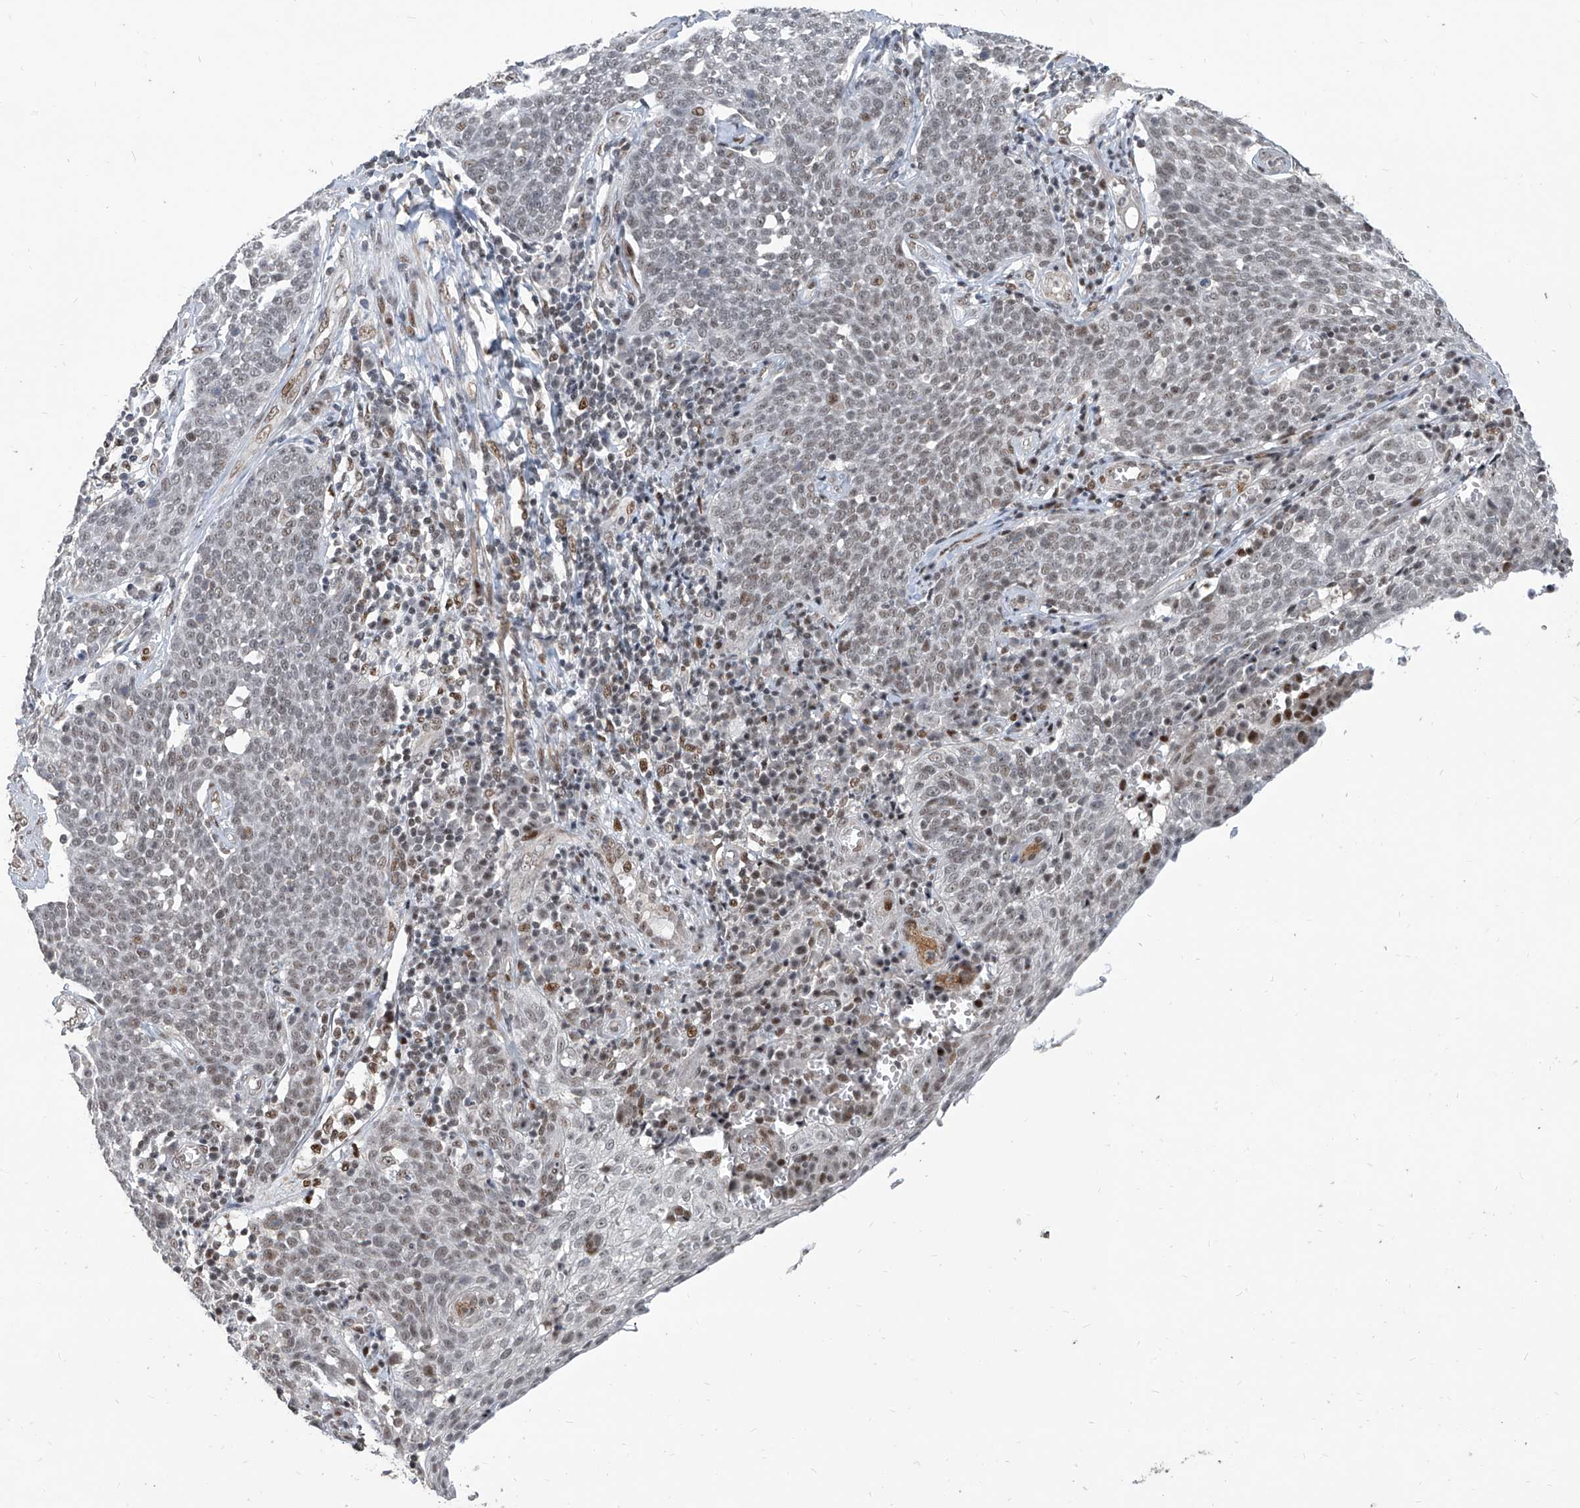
{"staining": {"intensity": "moderate", "quantity": "<25%", "location": "nuclear"}, "tissue": "cervical cancer", "cell_type": "Tumor cells", "image_type": "cancer", "snomed": [{"axis": "morphology", "description": "Squamous cell carcinoma, NOS"}, {"axis": "topography", "description": "Cervix"}], "caption": "DAB (3,3'-diaminobenzidine) immunohistochemical staining of human cervical cancer exhibits moderate nuclear protein staining in about <25% of tumor cells.", "gene": "IRF2", "patient": {"sex": "female", "age": 34}}